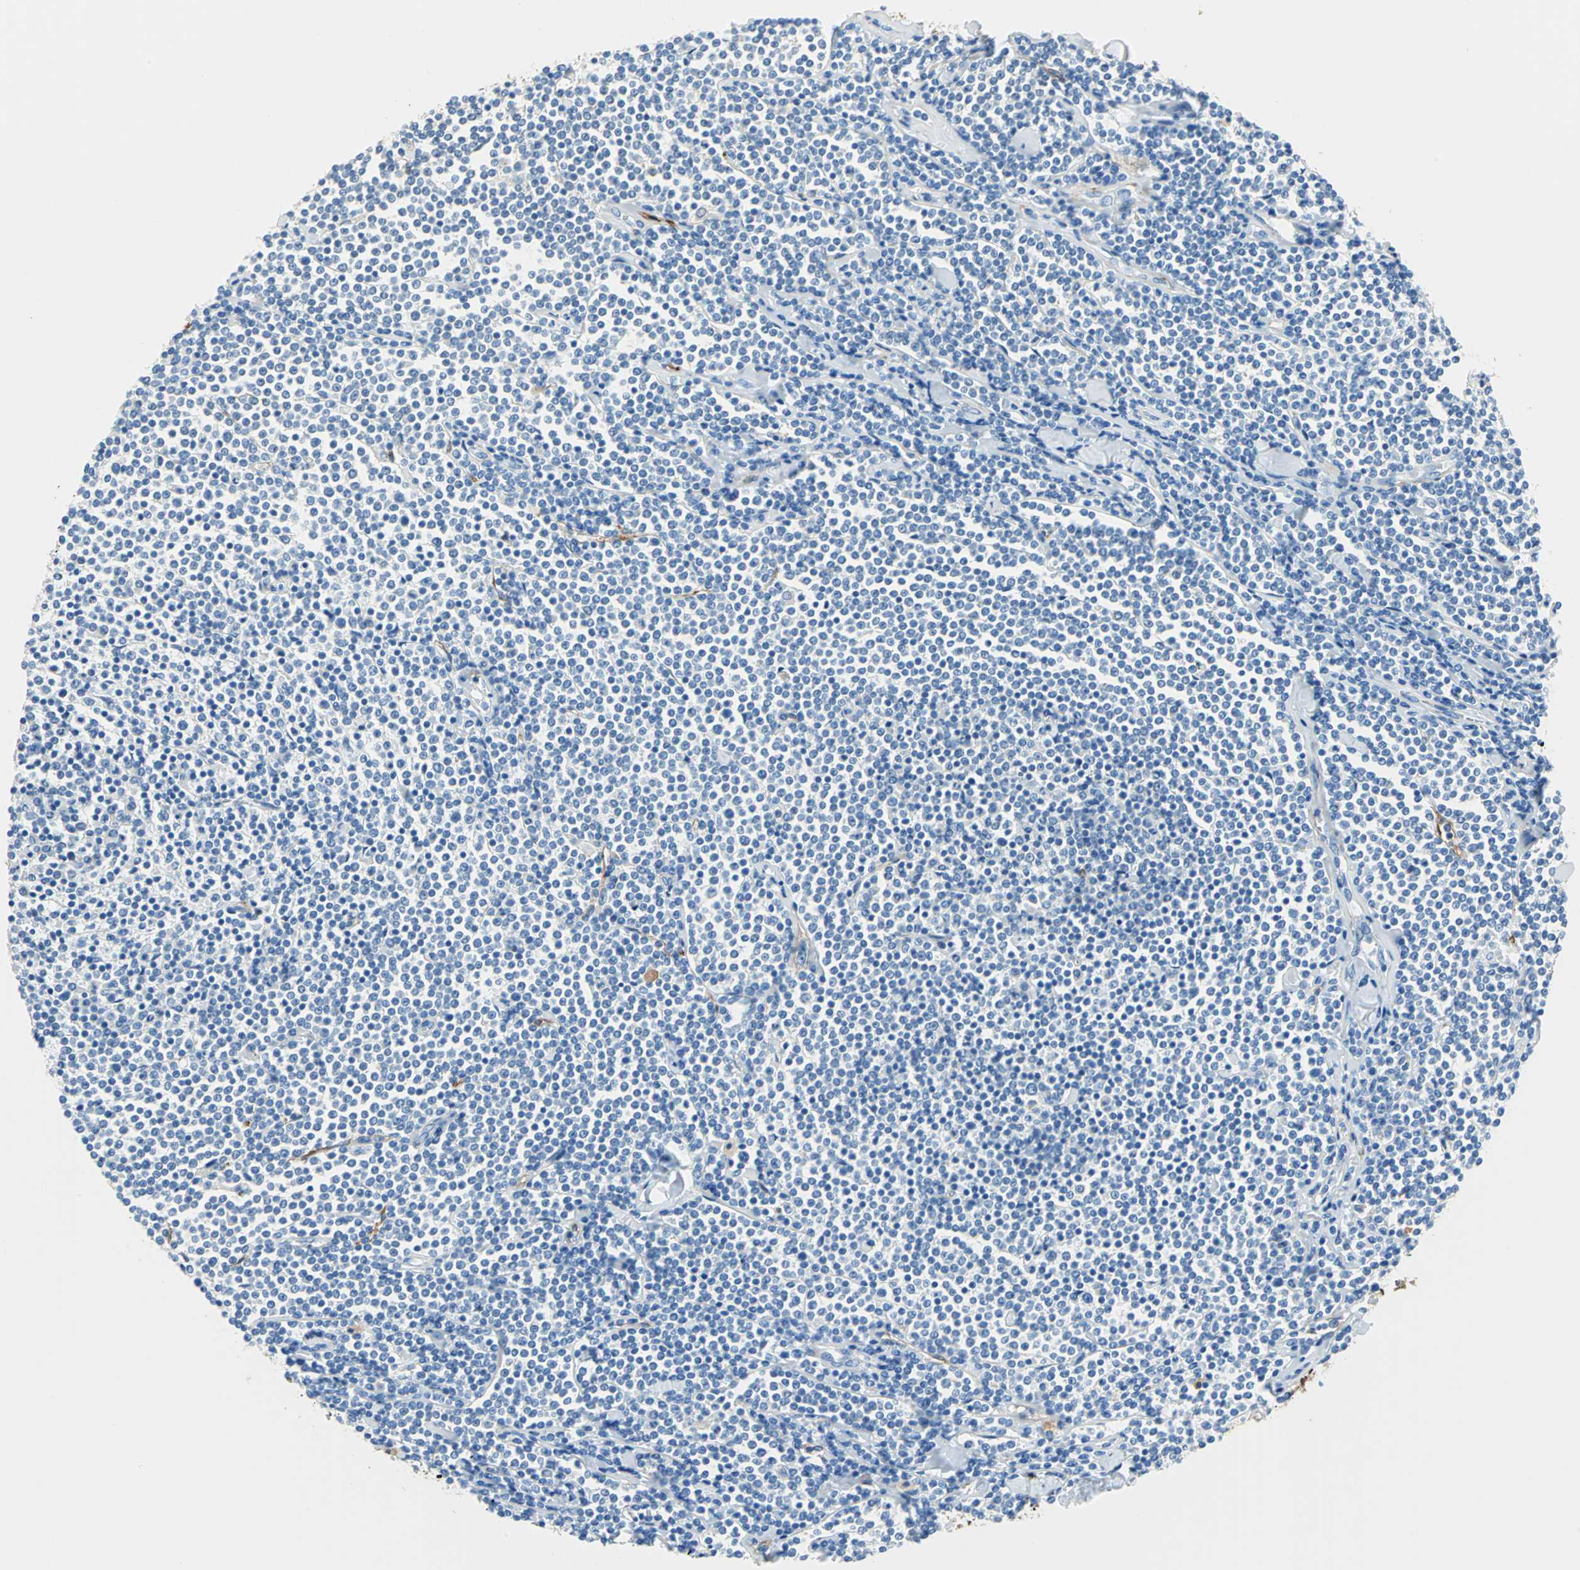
{"staining": {"intensity": "negative", "quantity": "none", "location": "none"}, "tissue": "lymphoma", "cell_type": "Tumor cells", "image_type": "cancer", "snomed": [{"axis": "morphology", "description": "Malignant lymphoma, non-Hodgkin's type, Low grade"}, {"axis": "topography", "description": "Soft tissue"}], "caption": "High magnification brightfield microscopy of lymphoma stained with DAB (3,3'-diaminobenzidine) (brown) and counterstained with hematoxylin (blue): tumor cells show no significant expression.", "gene": "AKAP12", "patient": {"sex": "male", "age": 92}}